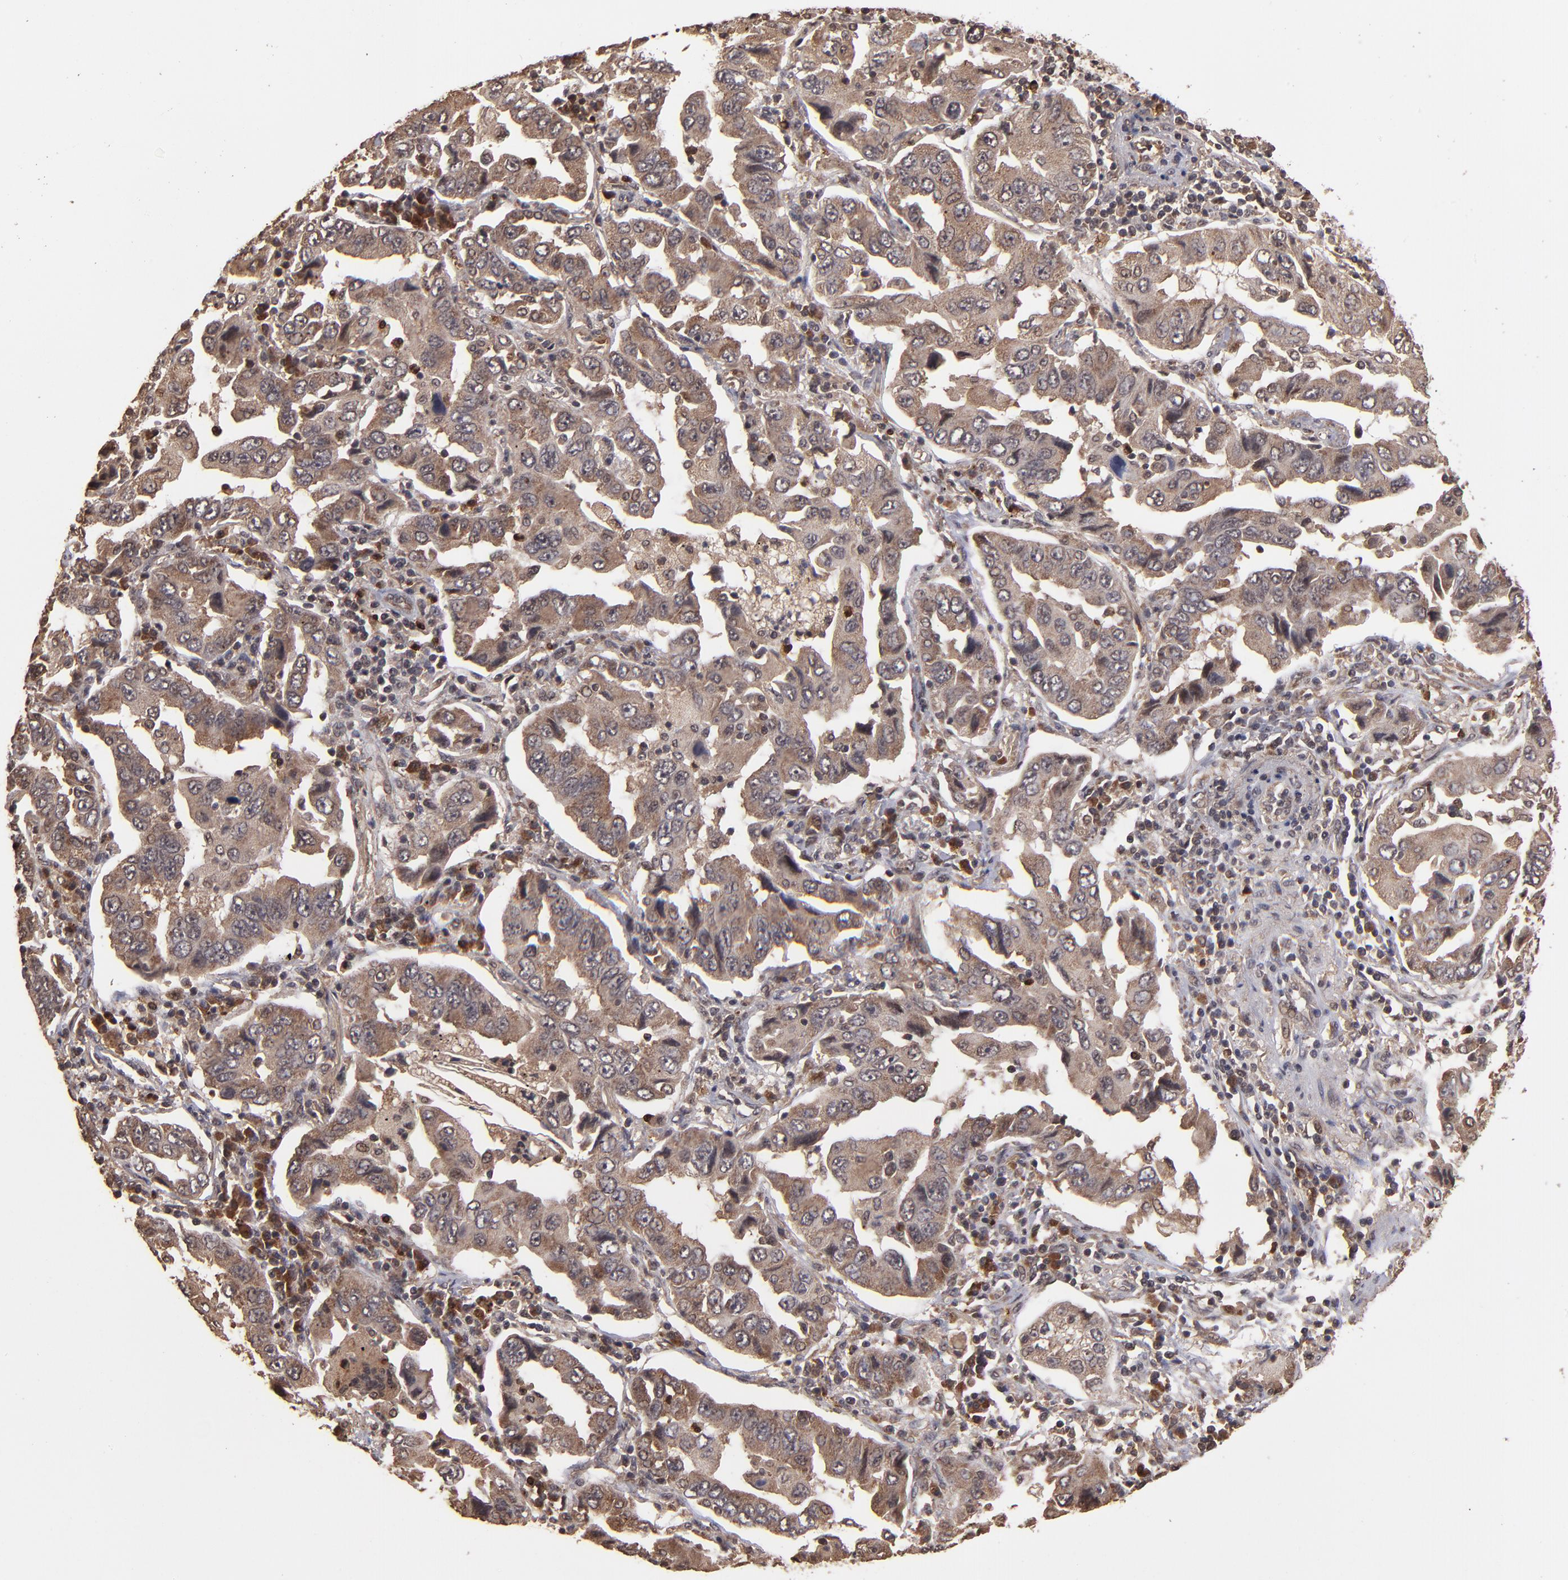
{"staining": {"intensity": "weak", "quantity": "25%-75%", "location": "cytoplasmic/membranous"}, "tissue": "lung cancer", "cell_type": "Tumor cells", "image_type": "cancer", "snomed": [{"axis": "morphology", "description": "Adenocarcinoma, NOS"}, {"axis": "topography", "description": "Lung"}], "caption": "Protein expression analysis of human lung cancer reveals weak cytoplasmic/membranous staining in about 25%-75% of tumor cells. (DAB IHC, brown staining for protein, blue staining for nuclei).", "gene": "NFE2L2", "patient": {"sex": "female", "age": 65}}